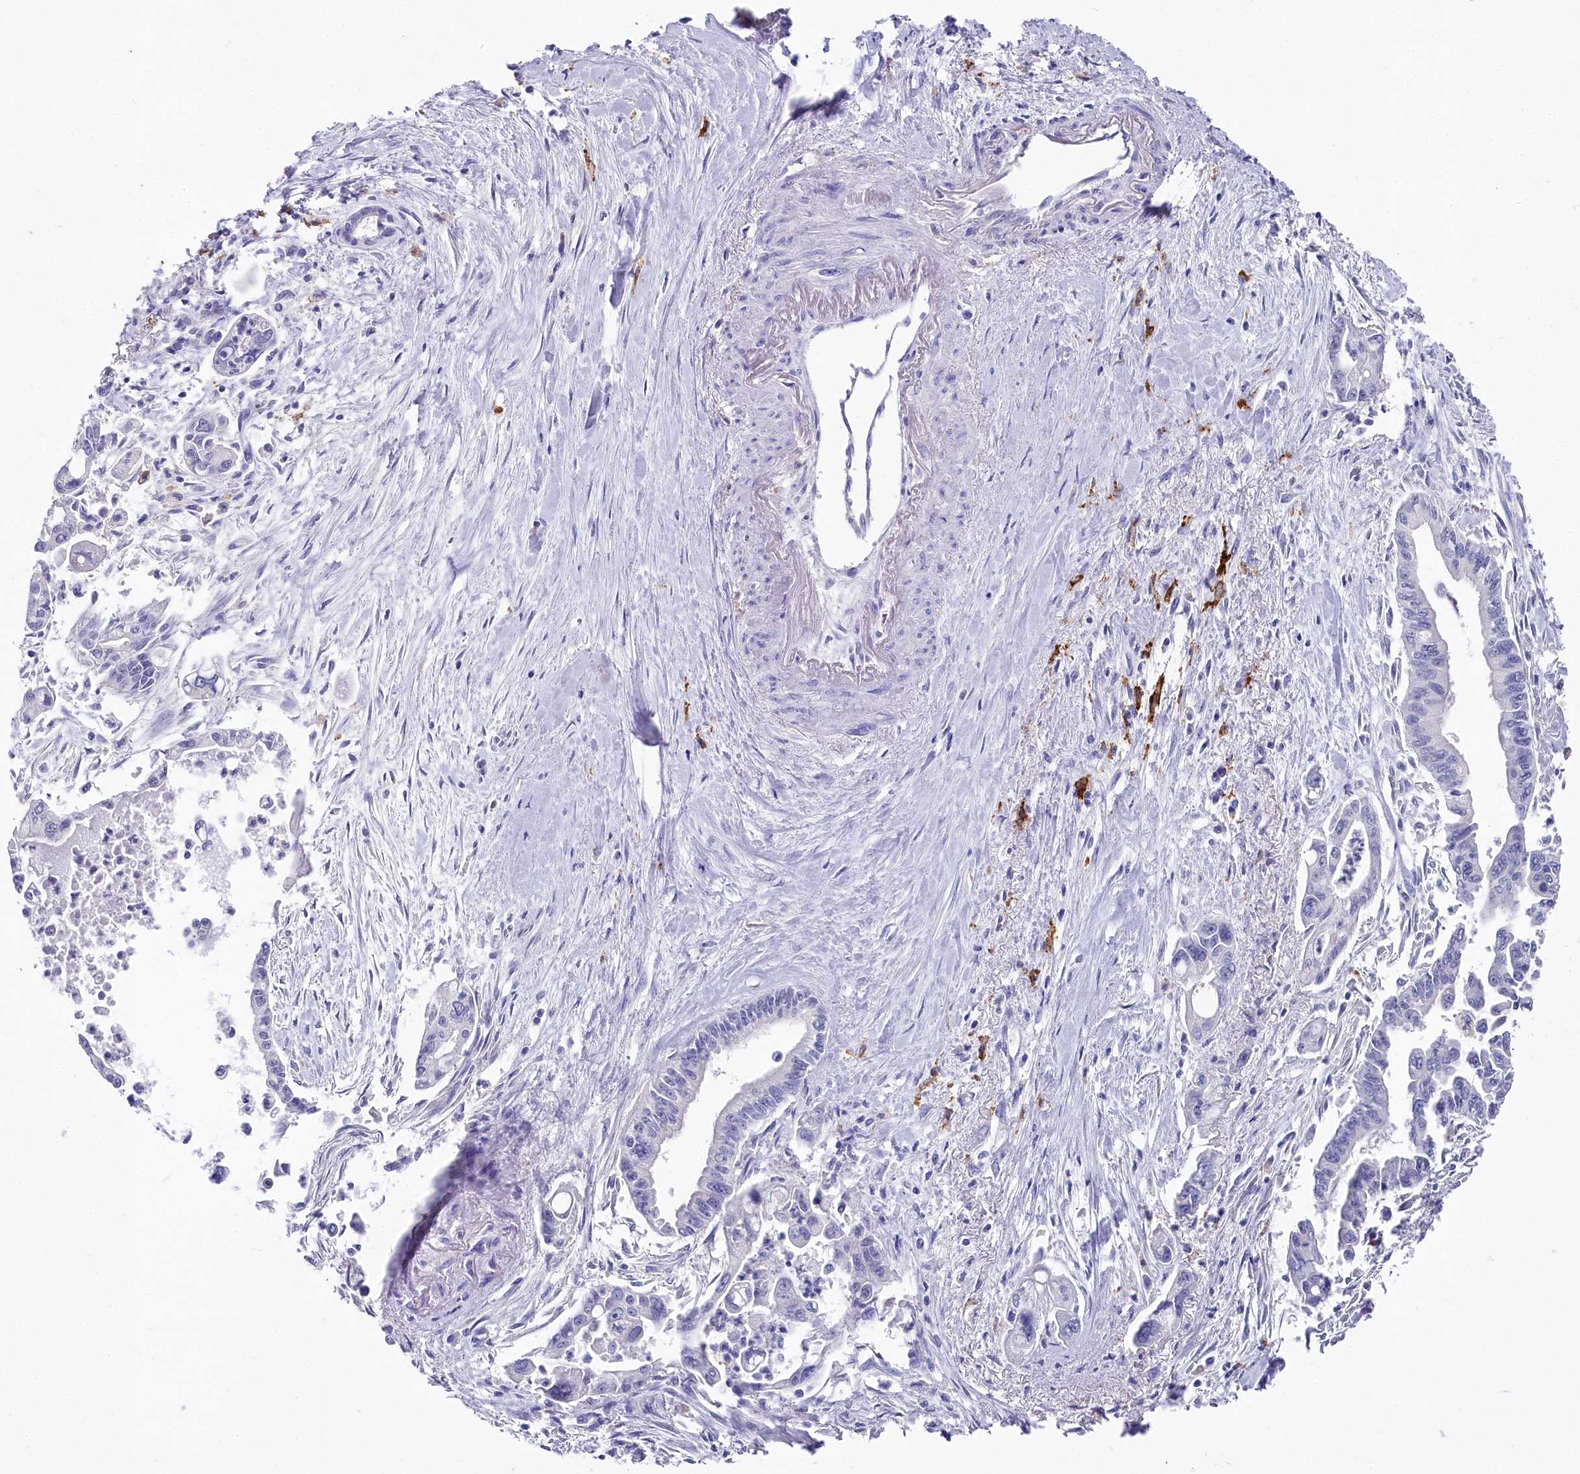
{"staining": {"intensity": "negative", "quantity": "none", "location": "none"}, "tissue": "pancreatic cancer", "cell_type": "Tumor cells", "image_type": "cancer", "snomed": [{"axis": "morphology", "description": "Adenocarcinoma, NOS"}, {"axis": "topography", "description": "Pancreas"}], "caption": "Tumor cells are negative for protein expression in human pancreatic cancer.", "gene": "CLEC4M", "patient": {"sex": "male", "age": 70}}